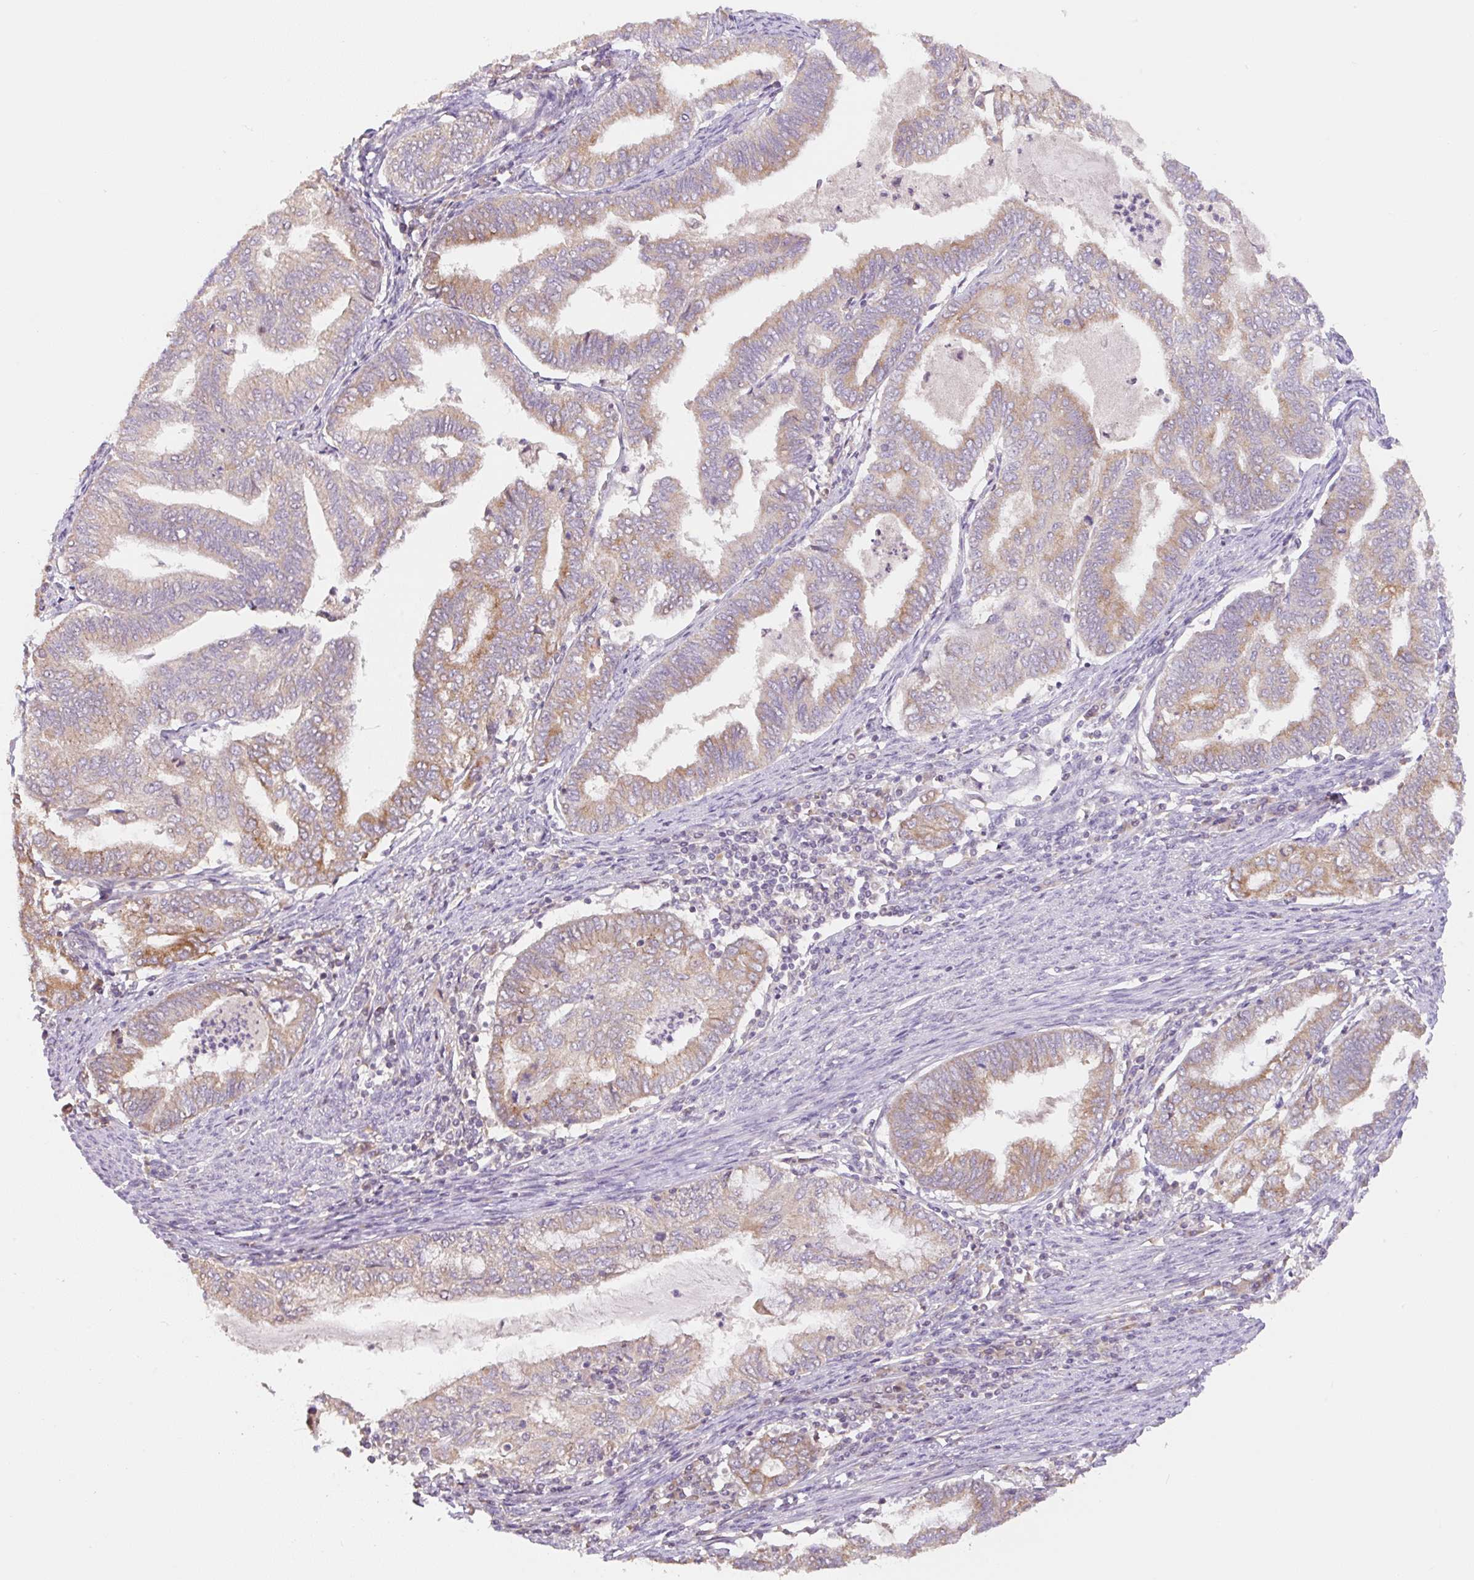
{"staining": {"intensity": "moderate", "quantity": ">75%", "location": "cytoplasmic/membranous"}, "tissue": "endometrial cancer", "cell_type": "Tumor cells", "image_type": "cancer", "snomed": [{"axis": "morphology", "description": "Adenocarcinoma, NOS"}, {"axis": "topography", "description": "Endometrium"}], "caption": "Human endometrial adenocarcinoma stained with a protein marker reveals moderate staining in tumor cells.", "gene": "MIA2", "patient": {"sex": "female", "age": 79}}